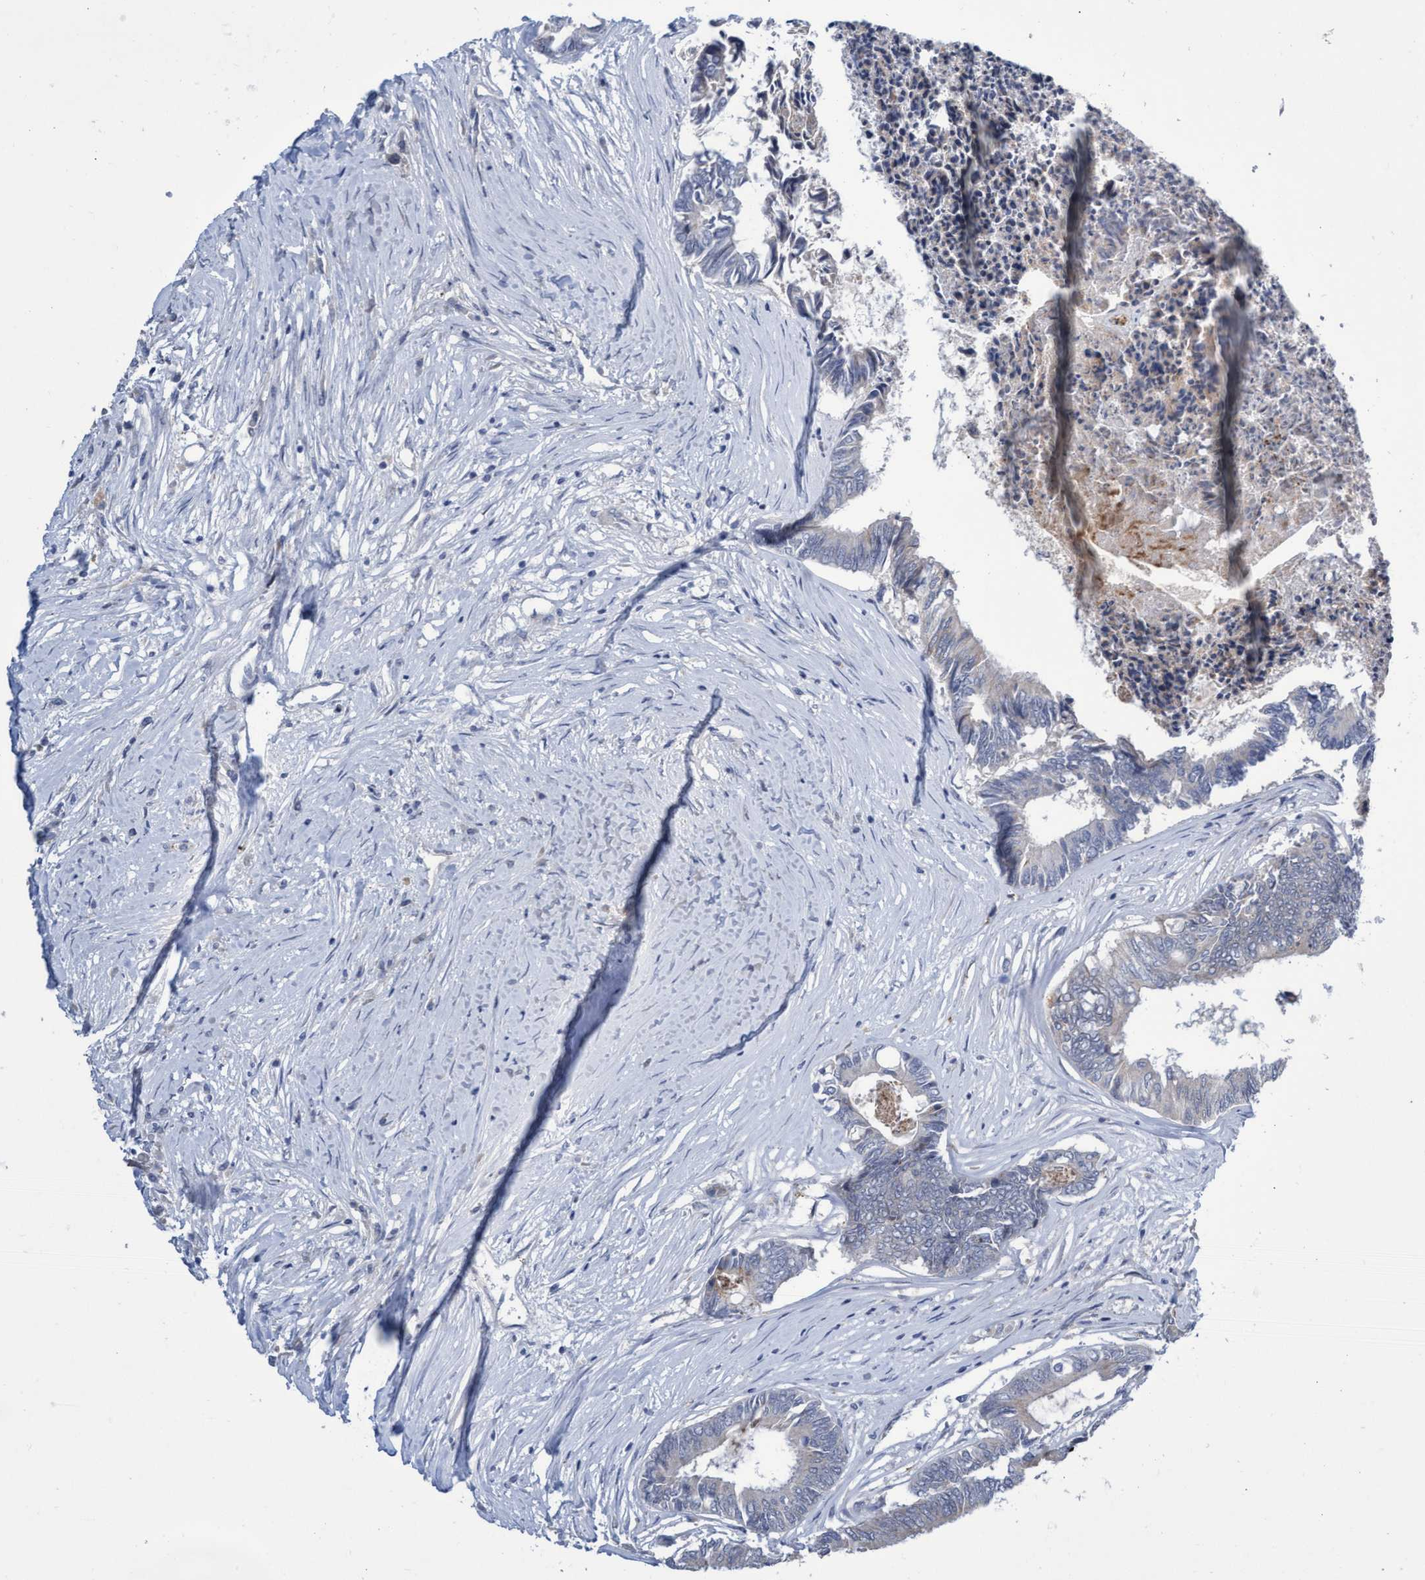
{"staining": {"intensity": "negative", "quantity": "none", "location": "none"}, "tissue": "colorectal cancer", "cell_type": "Tumor cells", "image_type": "cancer", "snomed": [{"axis": "morphology", "description": "Adenocarcinoma, NOS"}, {"axis": "topography", "description": "Rectum"}], "caption": "DAB immunohistochemical staining of colorectal adenocarcinoma reveals no significant positivity in tumor cells.", "gene": "ABCF2", "patient": {"sex": "male", "age": 63}}